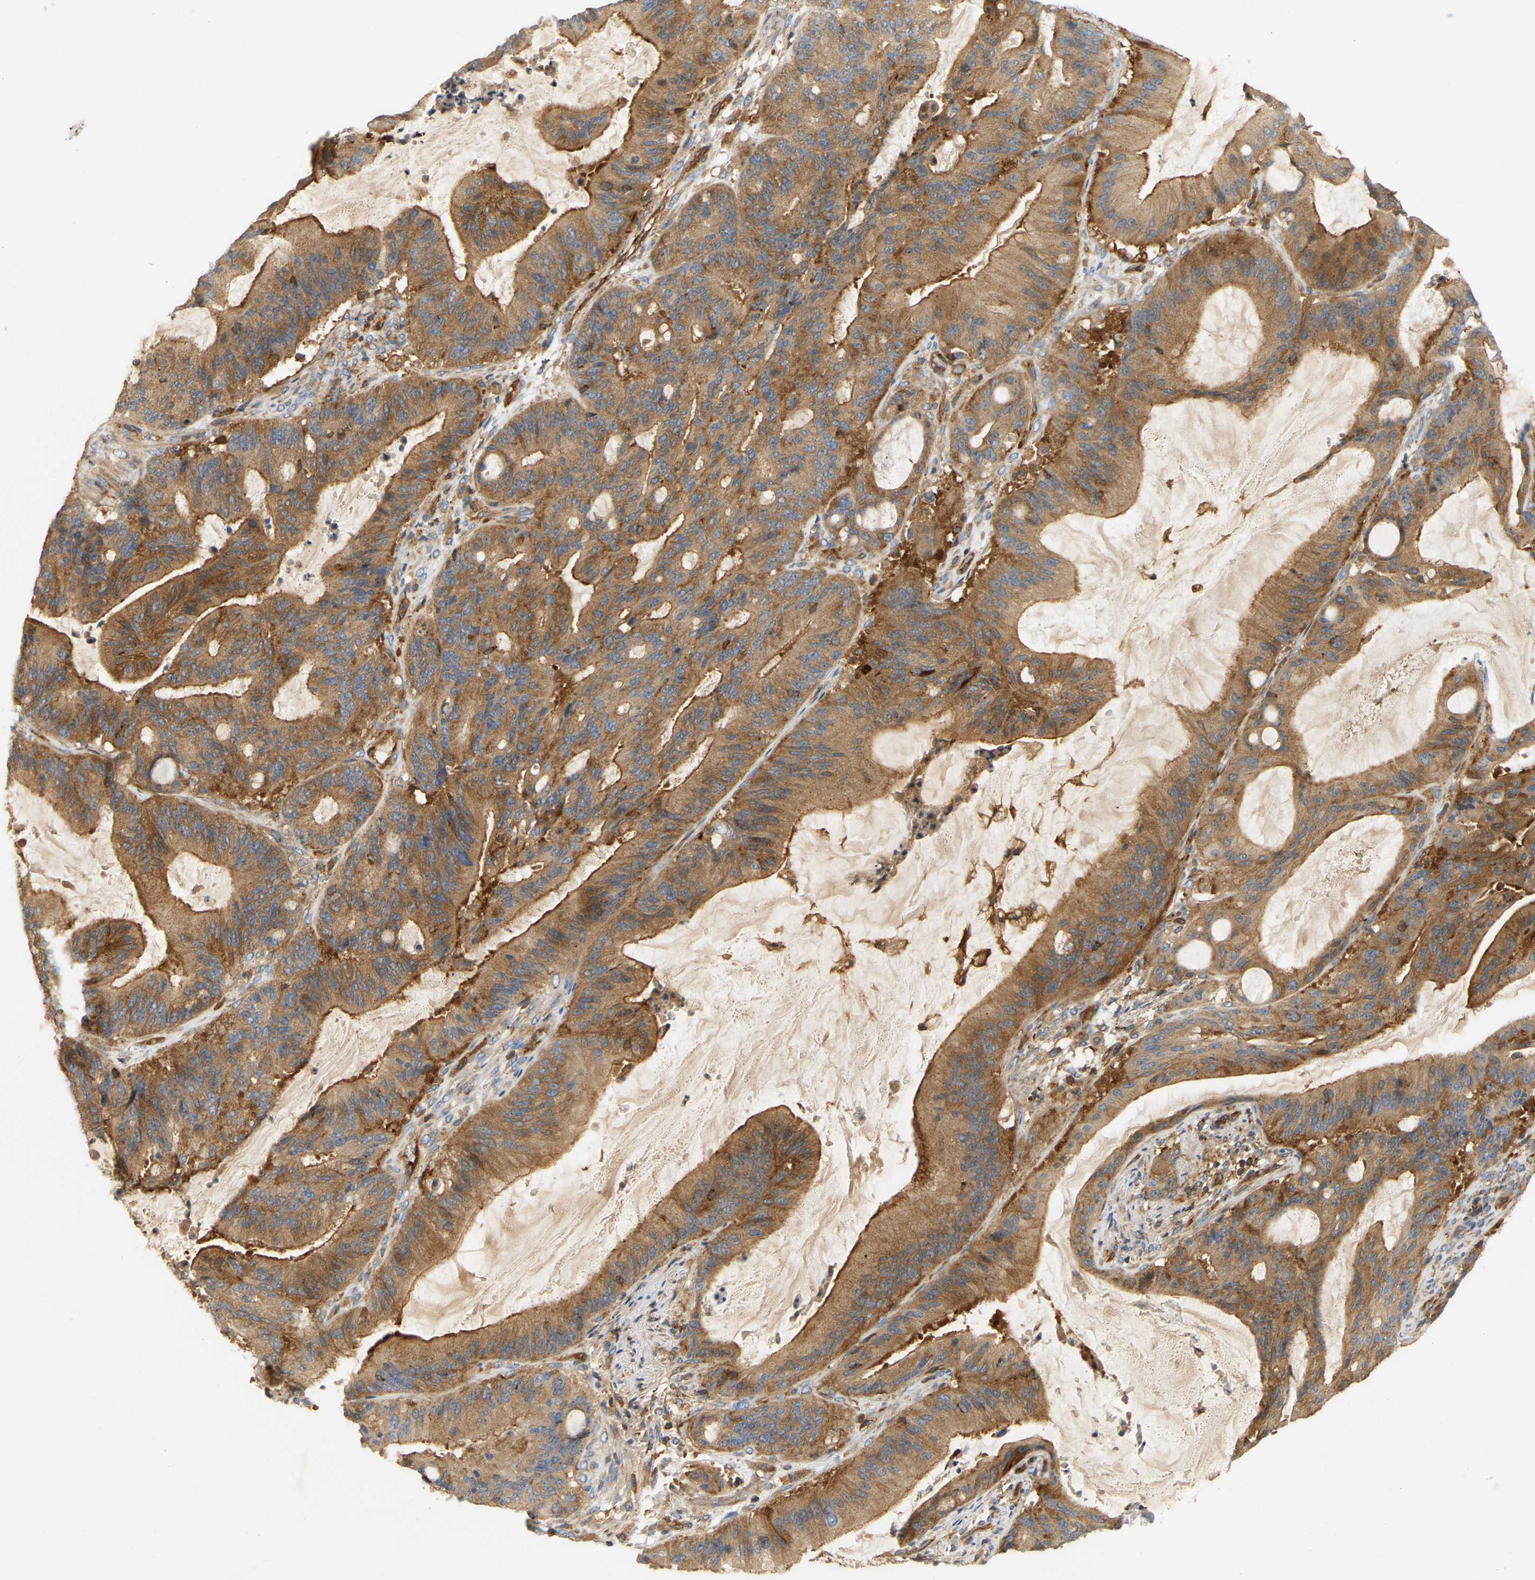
{"staining": {"intensity": "strong", "quantity": ">75%", "location": "cytoplasmic/membranous"}, "tissue": "liver cancer", "cell_type": "Tumor cells", "image_type": "cancer", "snomed": [{"axis": "morphology", "description": "Normal tissue, NOS"}, {"axis": "morphology", "description": "Cholangiocarcinoma"}, {"axis": "topography", "description": "Liver"}, {"axis": "topography", "description": "Peripheral nerve tissue"}], "caption": "Immunohistochemical staining of human cholangiocarcinoma (liver) displays high levels of strong cytoplasmic/membranous expression in approximately >75% of tumor cells.", "gene": "AKAP13", "patient": {"sex": "female", "age": 73}}